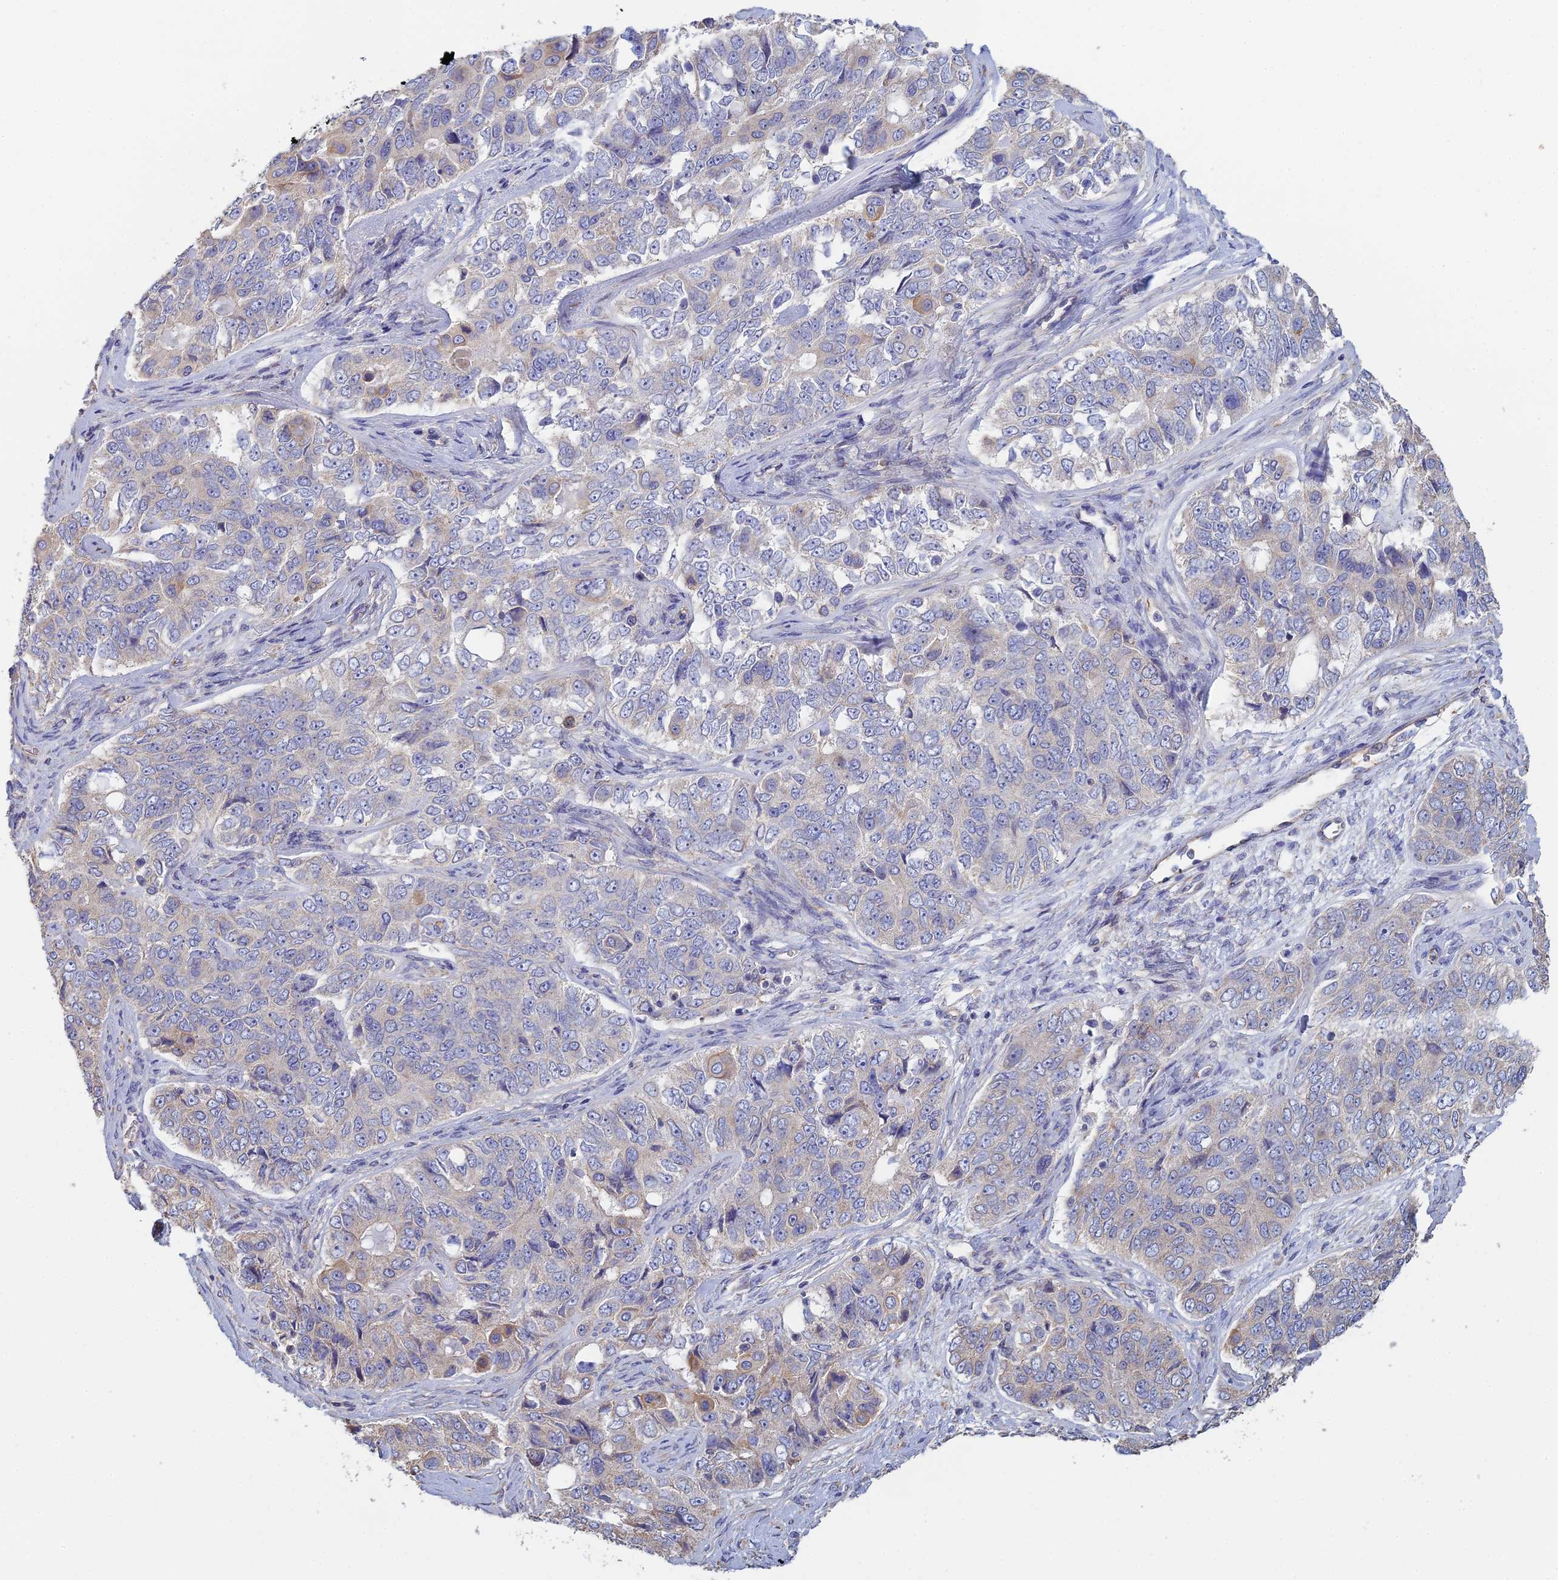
{"staining": {"intensity": "weak", "quantity": "<25%", "location": "cytoplasmic/membranous"}, "tissue": "ovarian cancer", "cell_type": "Tumor cells", "image_type": "cancer", "snomed": [{"axis": "morphology", "description": "Carcinoma, endometroid"}, {"axis": "topography", "description": "Ovary"}], "caption": "Endometroid carcinoma (ovarian) was stained to show a protein in brown. There is no significant staining in tumor cells. (DAB IHC visualized using brightfield microscopy, high magnification).", "gene": "PCDHA5", "patient": {"sex": "female", "age": 51}}